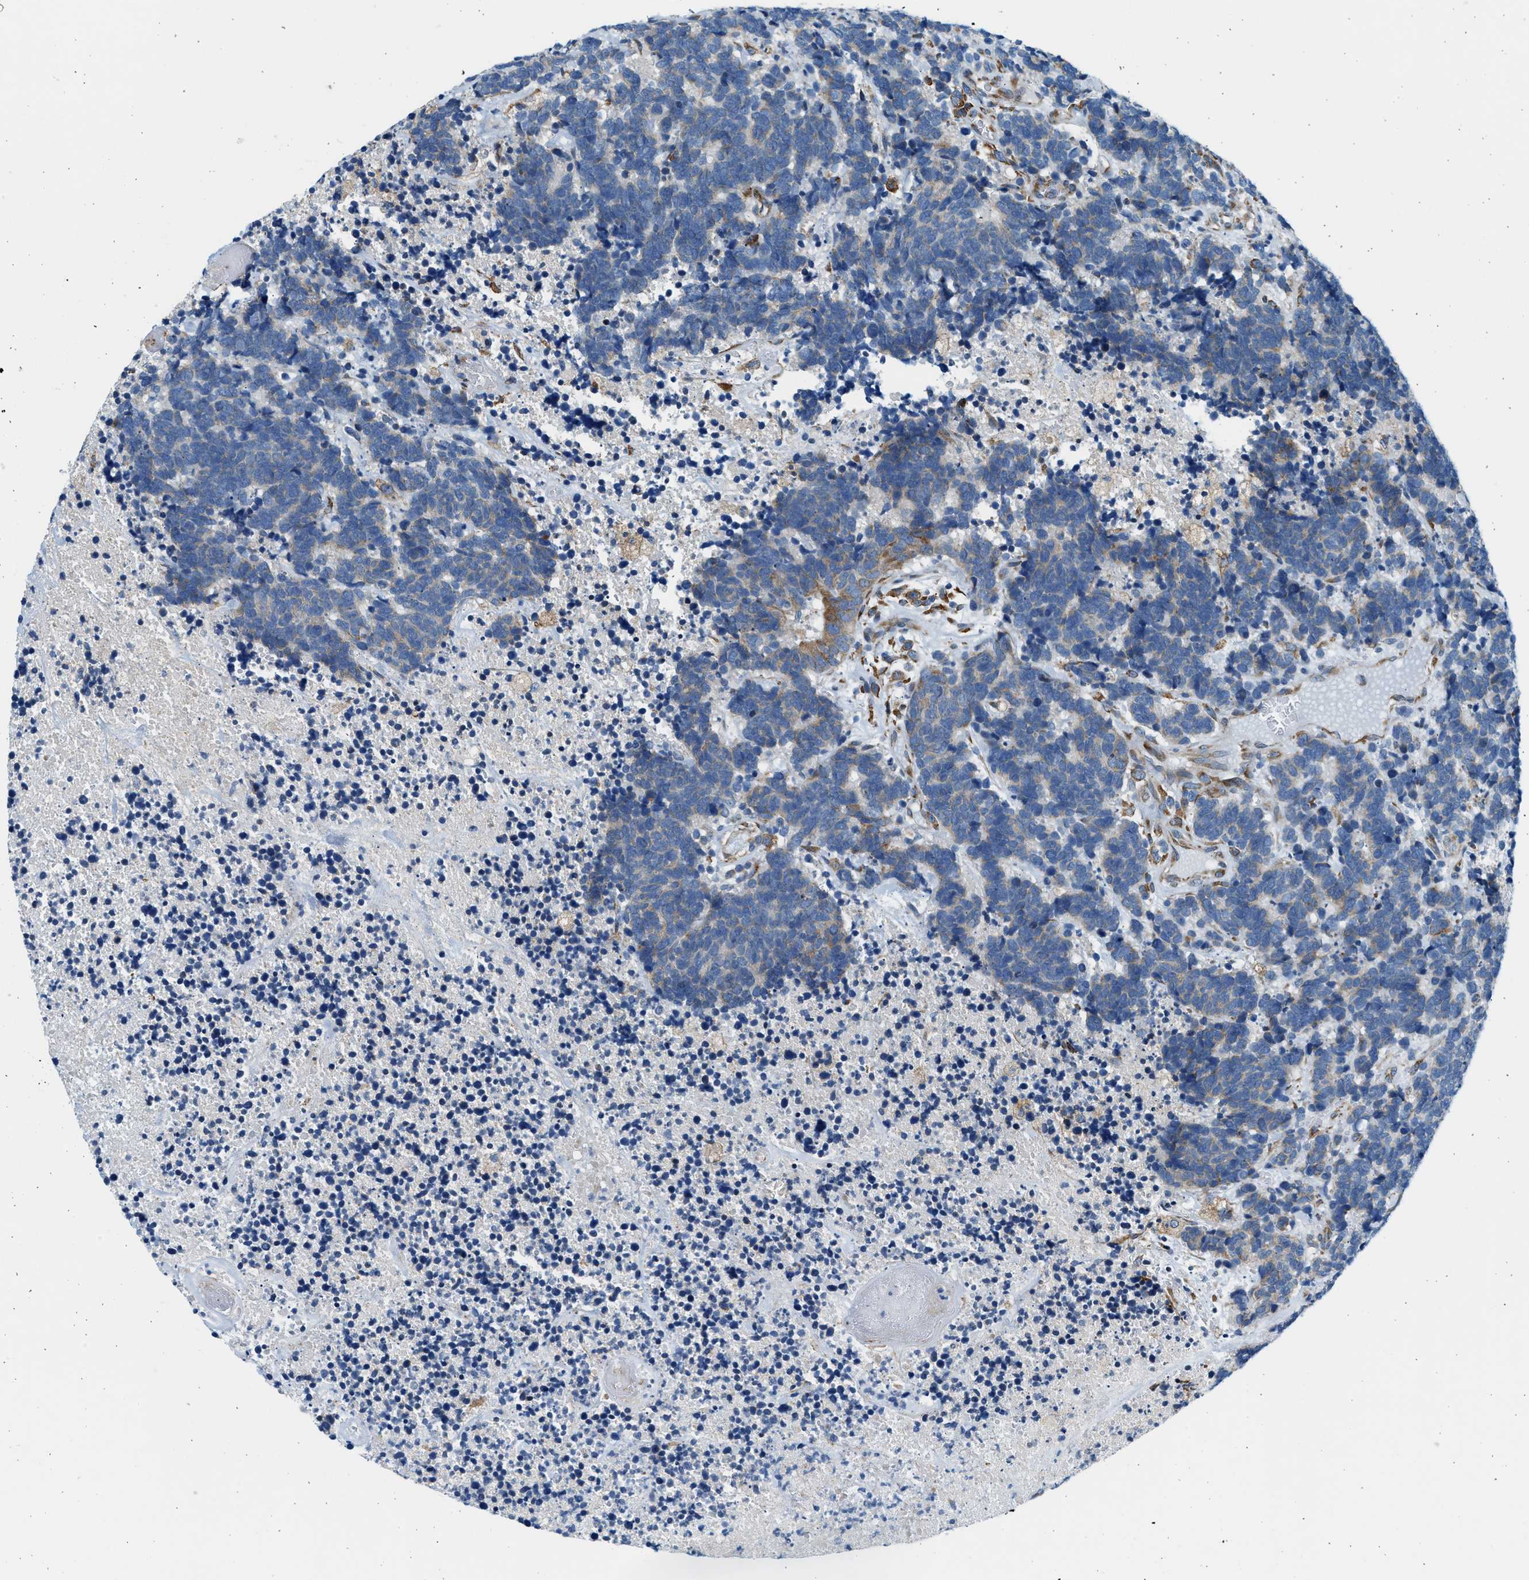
{"staining": {"intensity": "moderate", "quantity": "<25%", "location": "cytoplasmic/membranous"}, "tissue": "carcinoid", "cell_type": "Tumor cells", "image_type": "cancer", "snomed": [{"axis": "morphology", "description": "Carcinoma, NOS"}, {"axis": "morphology", "description": "Carcinoid, malignant, NOS"}, {"axis": "topography", "description": "Urinary bladder"}], "caption": "Carcinoid was stained to show a protein in brown. There is low levels of moderate cytoplasmic/membranous expression in approximately <25% of tumor cells.", "gene": "CNTN6", "patient": {"sex": "male", "age": 57}}